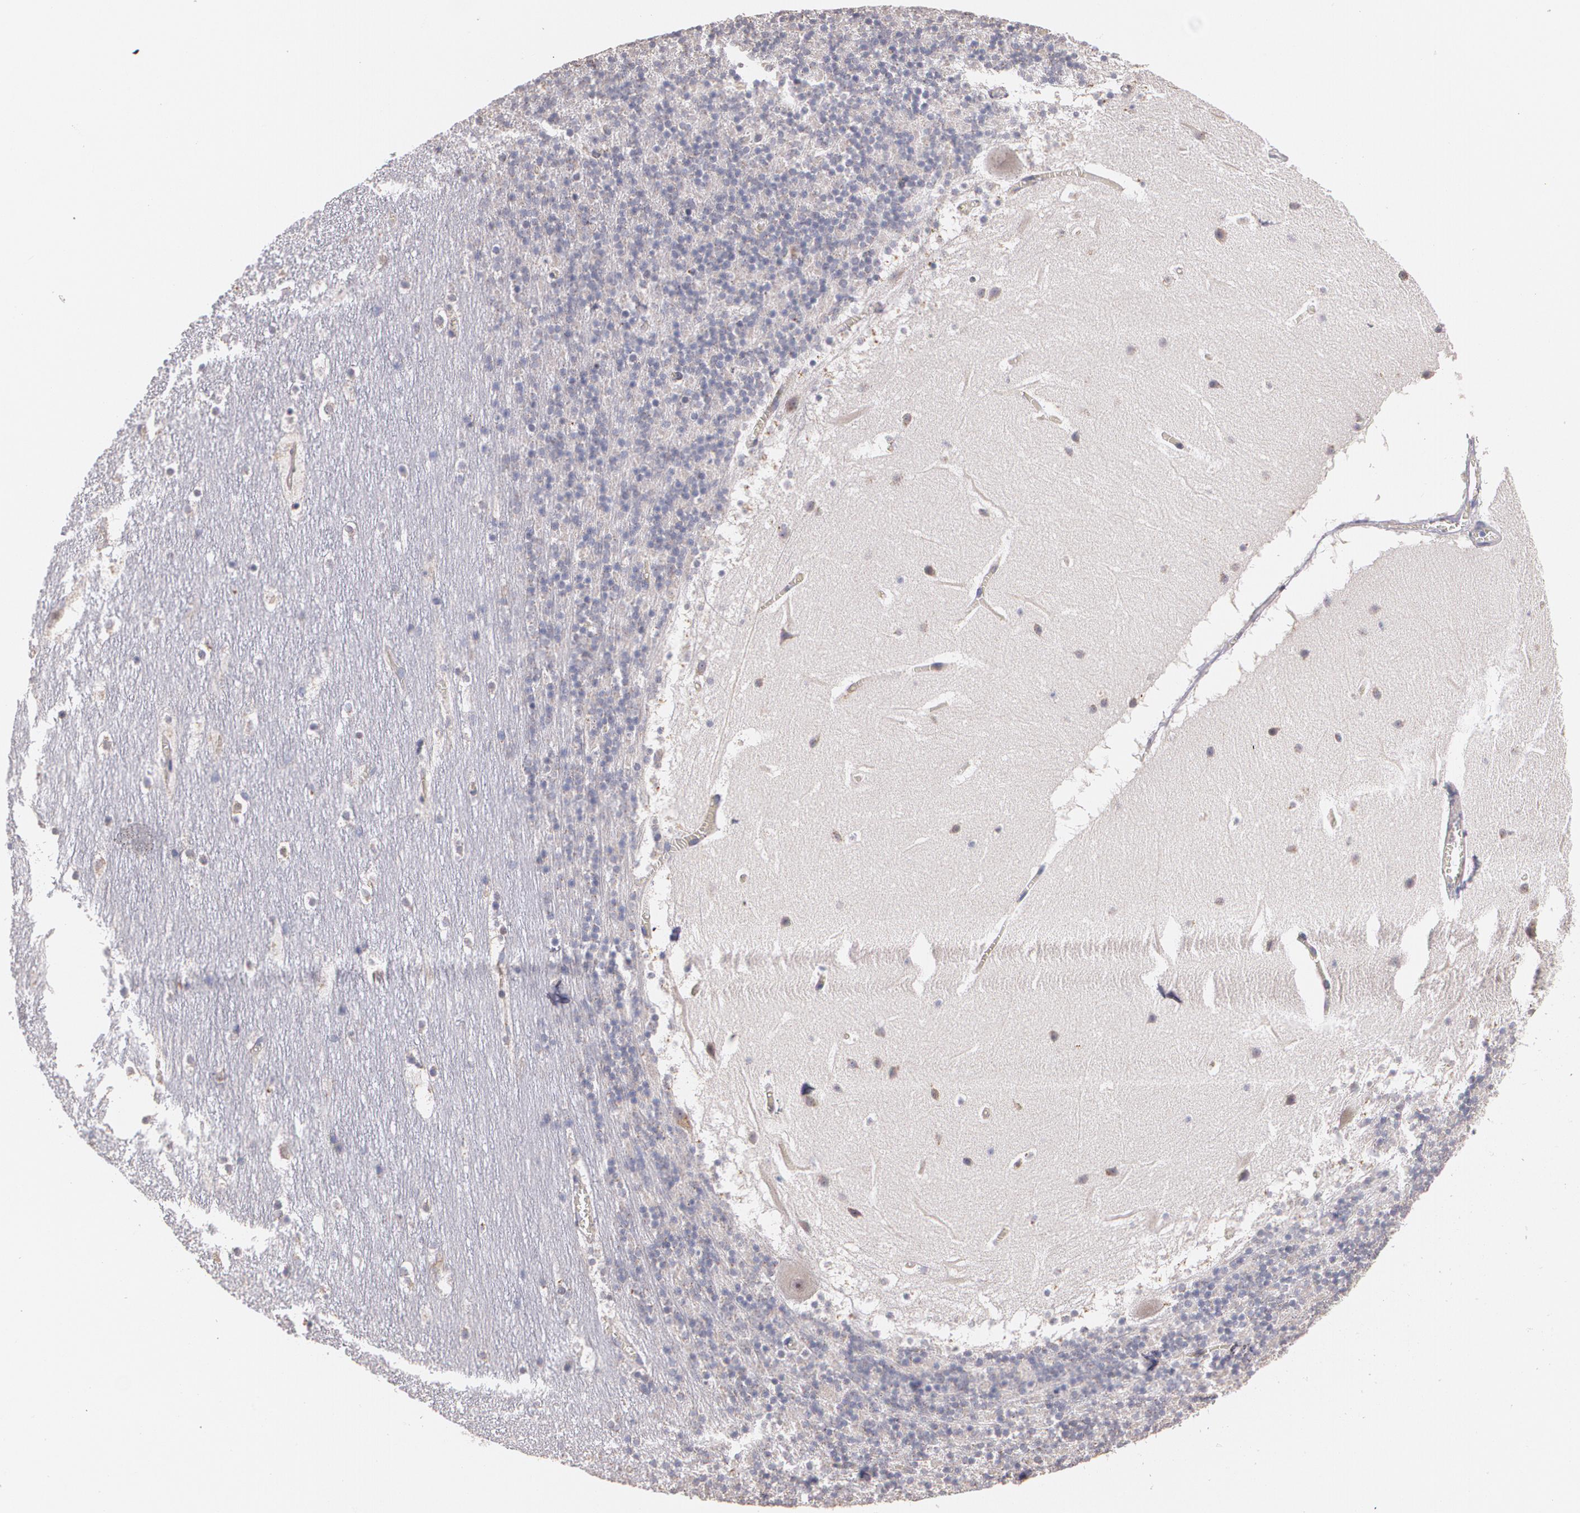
{"staining": {"intensity": "negative", "quantity": "none", "location": "none"}, "tissue": "cerebellum", "cell_type": "Cells in granular layer", "image_type": "normal", "snomed": [{"axis": "morphology", "description": "Normal tissue, NOS"}, {"axis": "topography", "description": "Cerebellum"}], "caption": "Immunohistochemistry photomicrograph of unremarkable cerebellum: human cerebellum stained with DAB demonstrates no significant protein staining in cells in granular layer. (DAB immunohistochemistry (IHC) with hematoxylin counter stain).", "gene": "ATF3", "patient": {"sex": "male", "age": 45}}